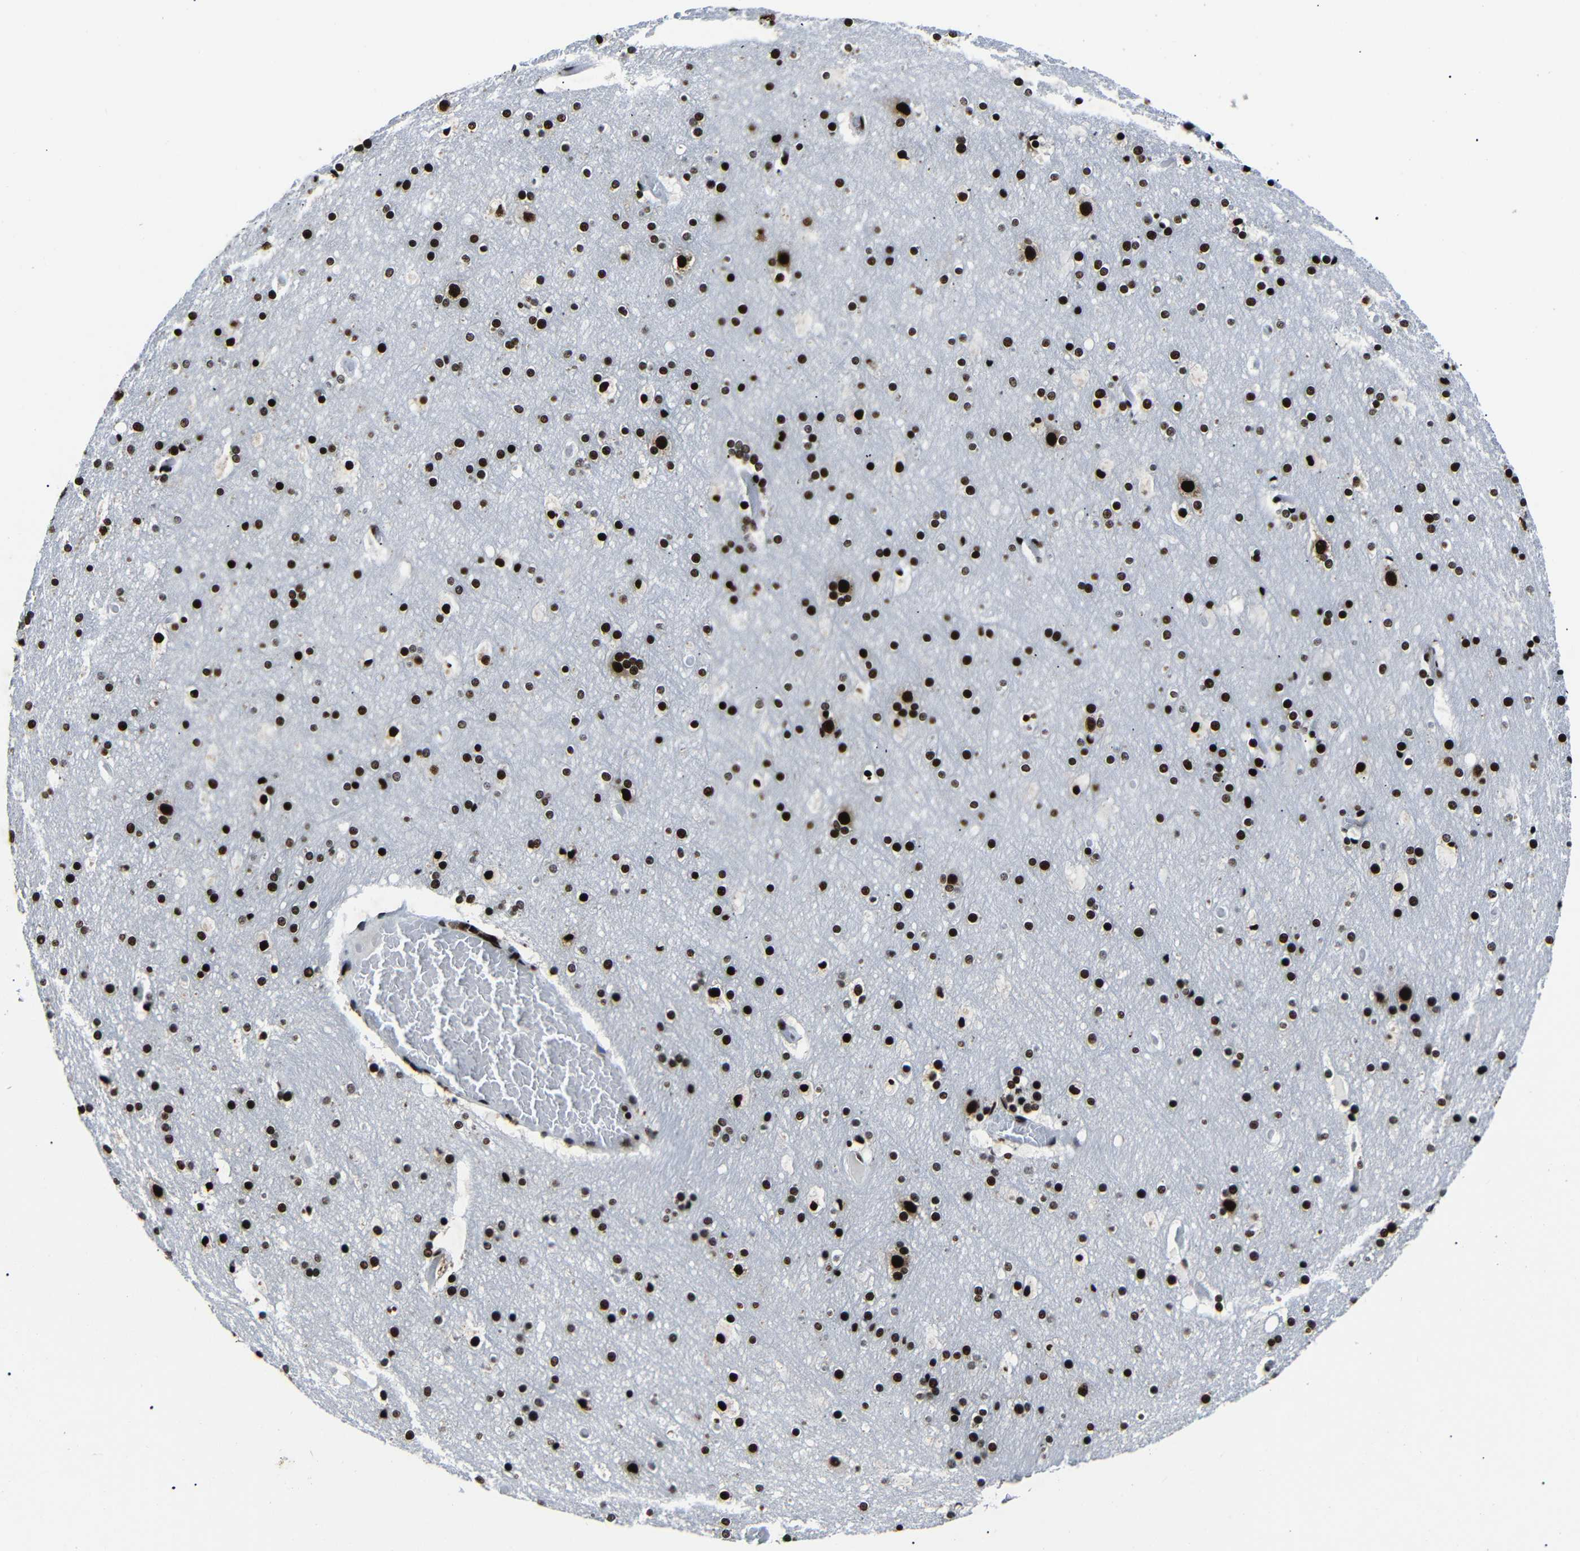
{"staining": {"intensity": "strong", "quantity": ">75%", "location": "nuclear"}, "tissue": "cerebral cortex", "cell_type": "Endothelial cells", "image_type": "normal", "snomed": [{"axis": "morphology", "description": "Normal tissue, NOS"}, {"axis": "topography", "description": "Cerebral cortex"}], "caption": "A high-resolution histopathology image shows immunohistochemistry (IHC) staining of benign cerebral cortex, which reveals strong nuclear positivity in approximately >75% of endothelial cells.", "gene": "SRSF1", "patient": {"sex": "male", "age": 57}}